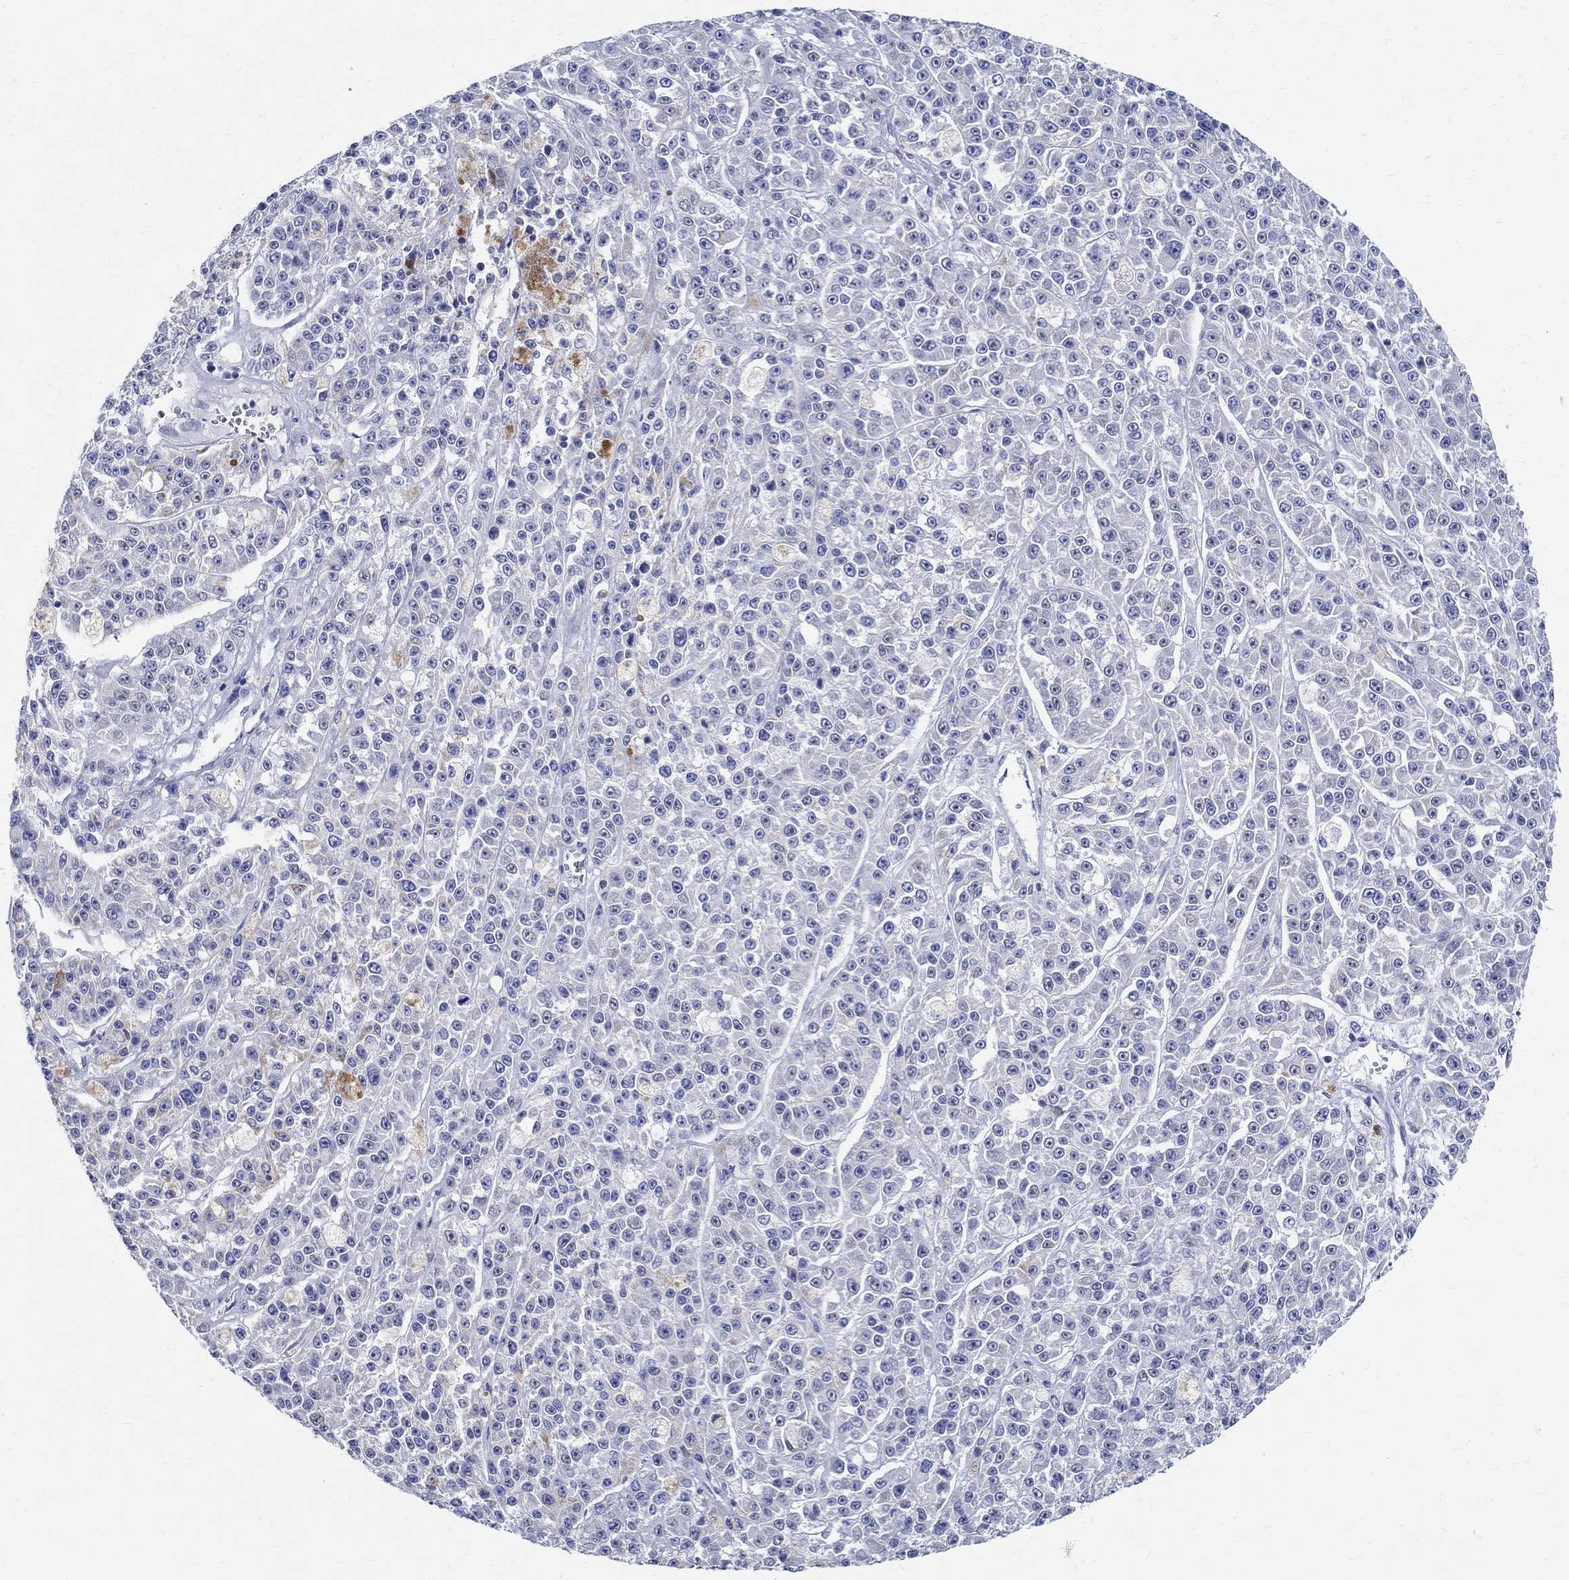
{"staining": {"intensity": "negative", "quantity": "none", "location": "none"}, "tissue": "melanoma", "cell_type": "Tumor cells", "image_type": "cancer", "snomed": [{"axis": "morphology", "description": "Malignant melanoma, NOS"}, {"axis": "topography", "description": "Skin"}], "caption": "Micrograph shows no significant protein staining in tumor cells of malignant melanoma.", "gene": "TSPAN16", "patient": {"sex": "female", "age": 58}}